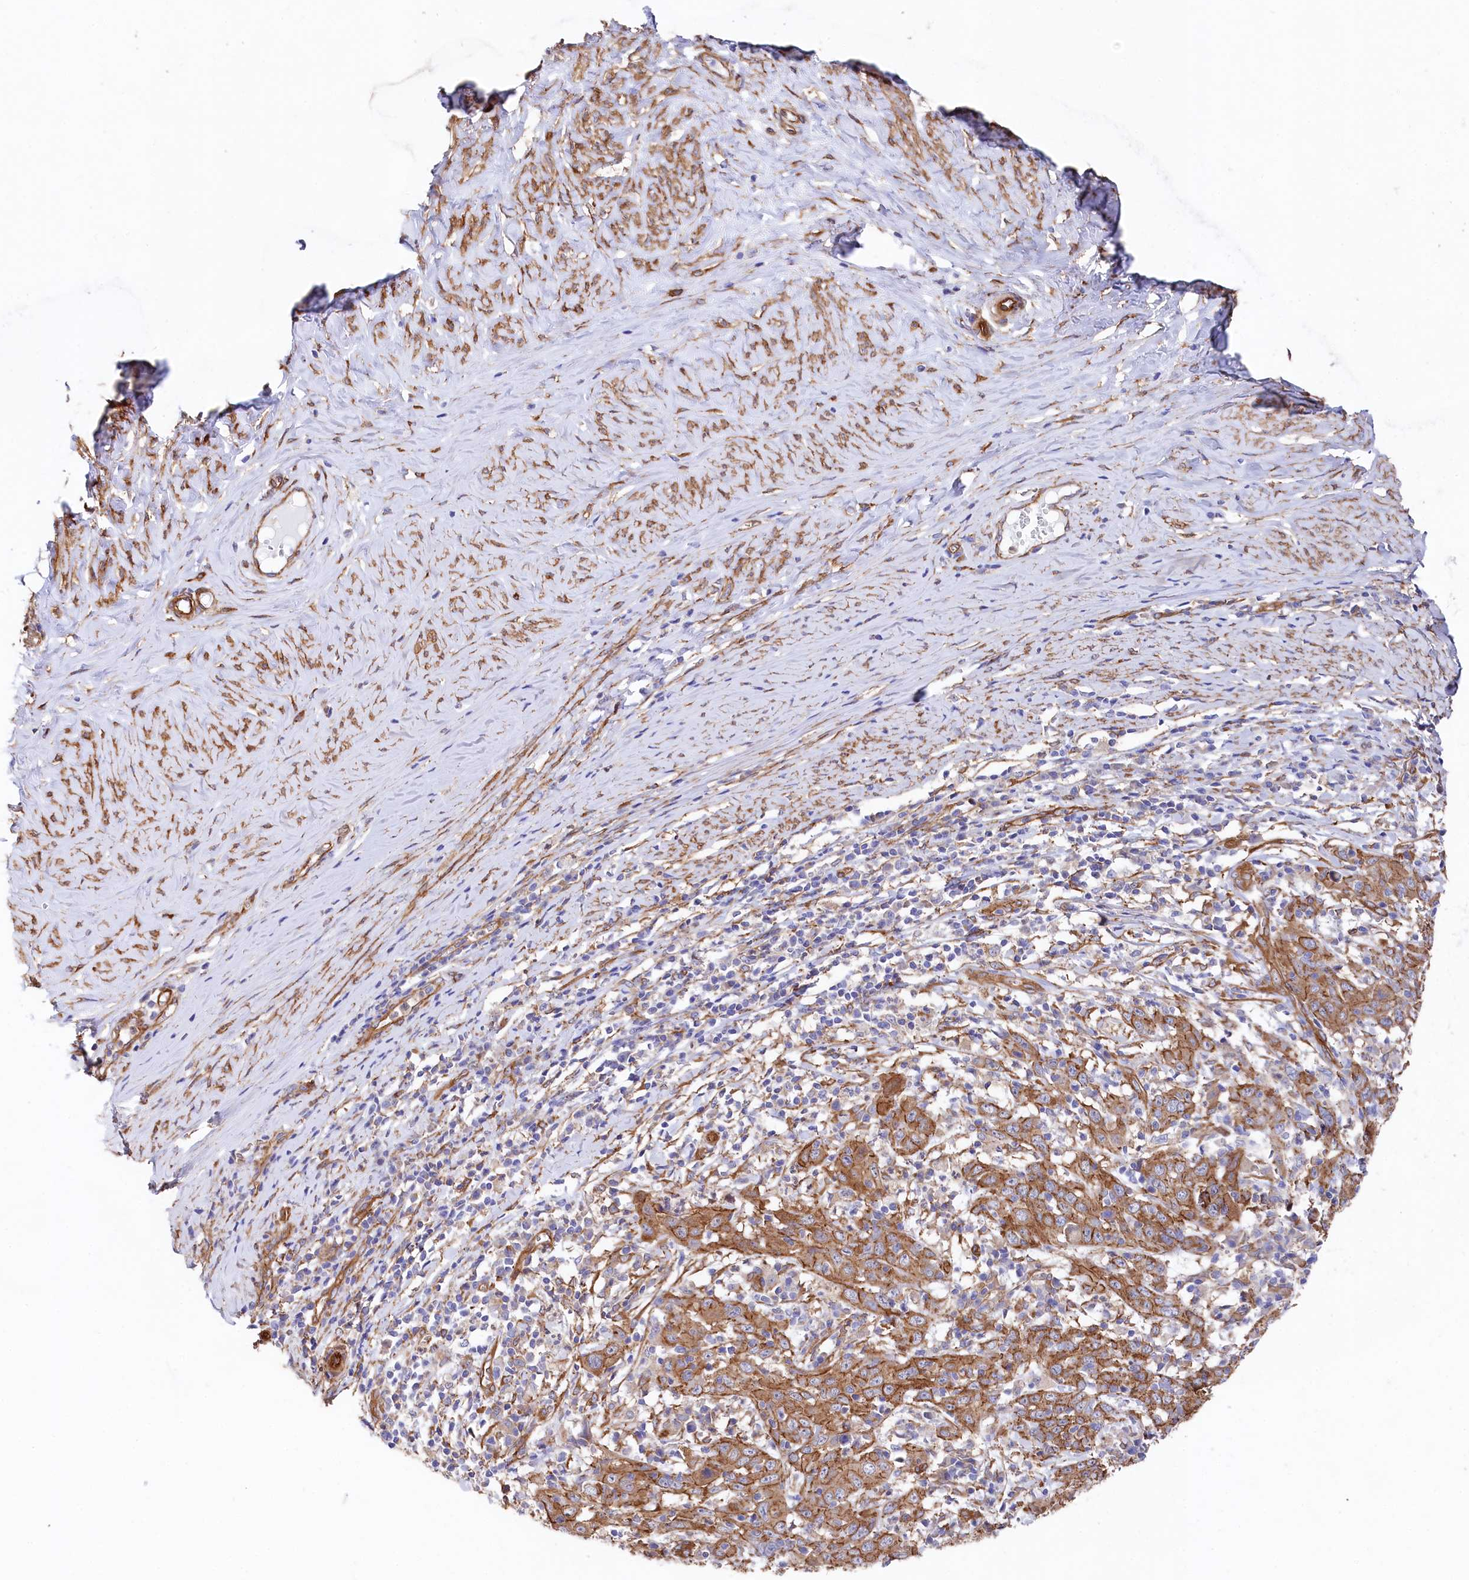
{"staining": {"intensity": "moderate", "quantity": ">75%", "location": "cytoplasmic/membranous"}, "tissue": "cervical cancer", "cell_type": "Tumor cells", "image_type": "cancer", "snomed": [{"axis": "morphology", "description": "Squamous cell carcinoma, NOS"}, {"axis": "topography", "description": "Cervix"}], "caption": "Immunohistochemistry histopathology image of human squamous cell carcinoma (cervical) stained for a protein (brown), which shows medium levels of moderate cytoplasmic/membranous positivity in about >75% of tumor cells.", "gene": "TNKS1BP1", "patient": {"sex": "female", "age": 46}}